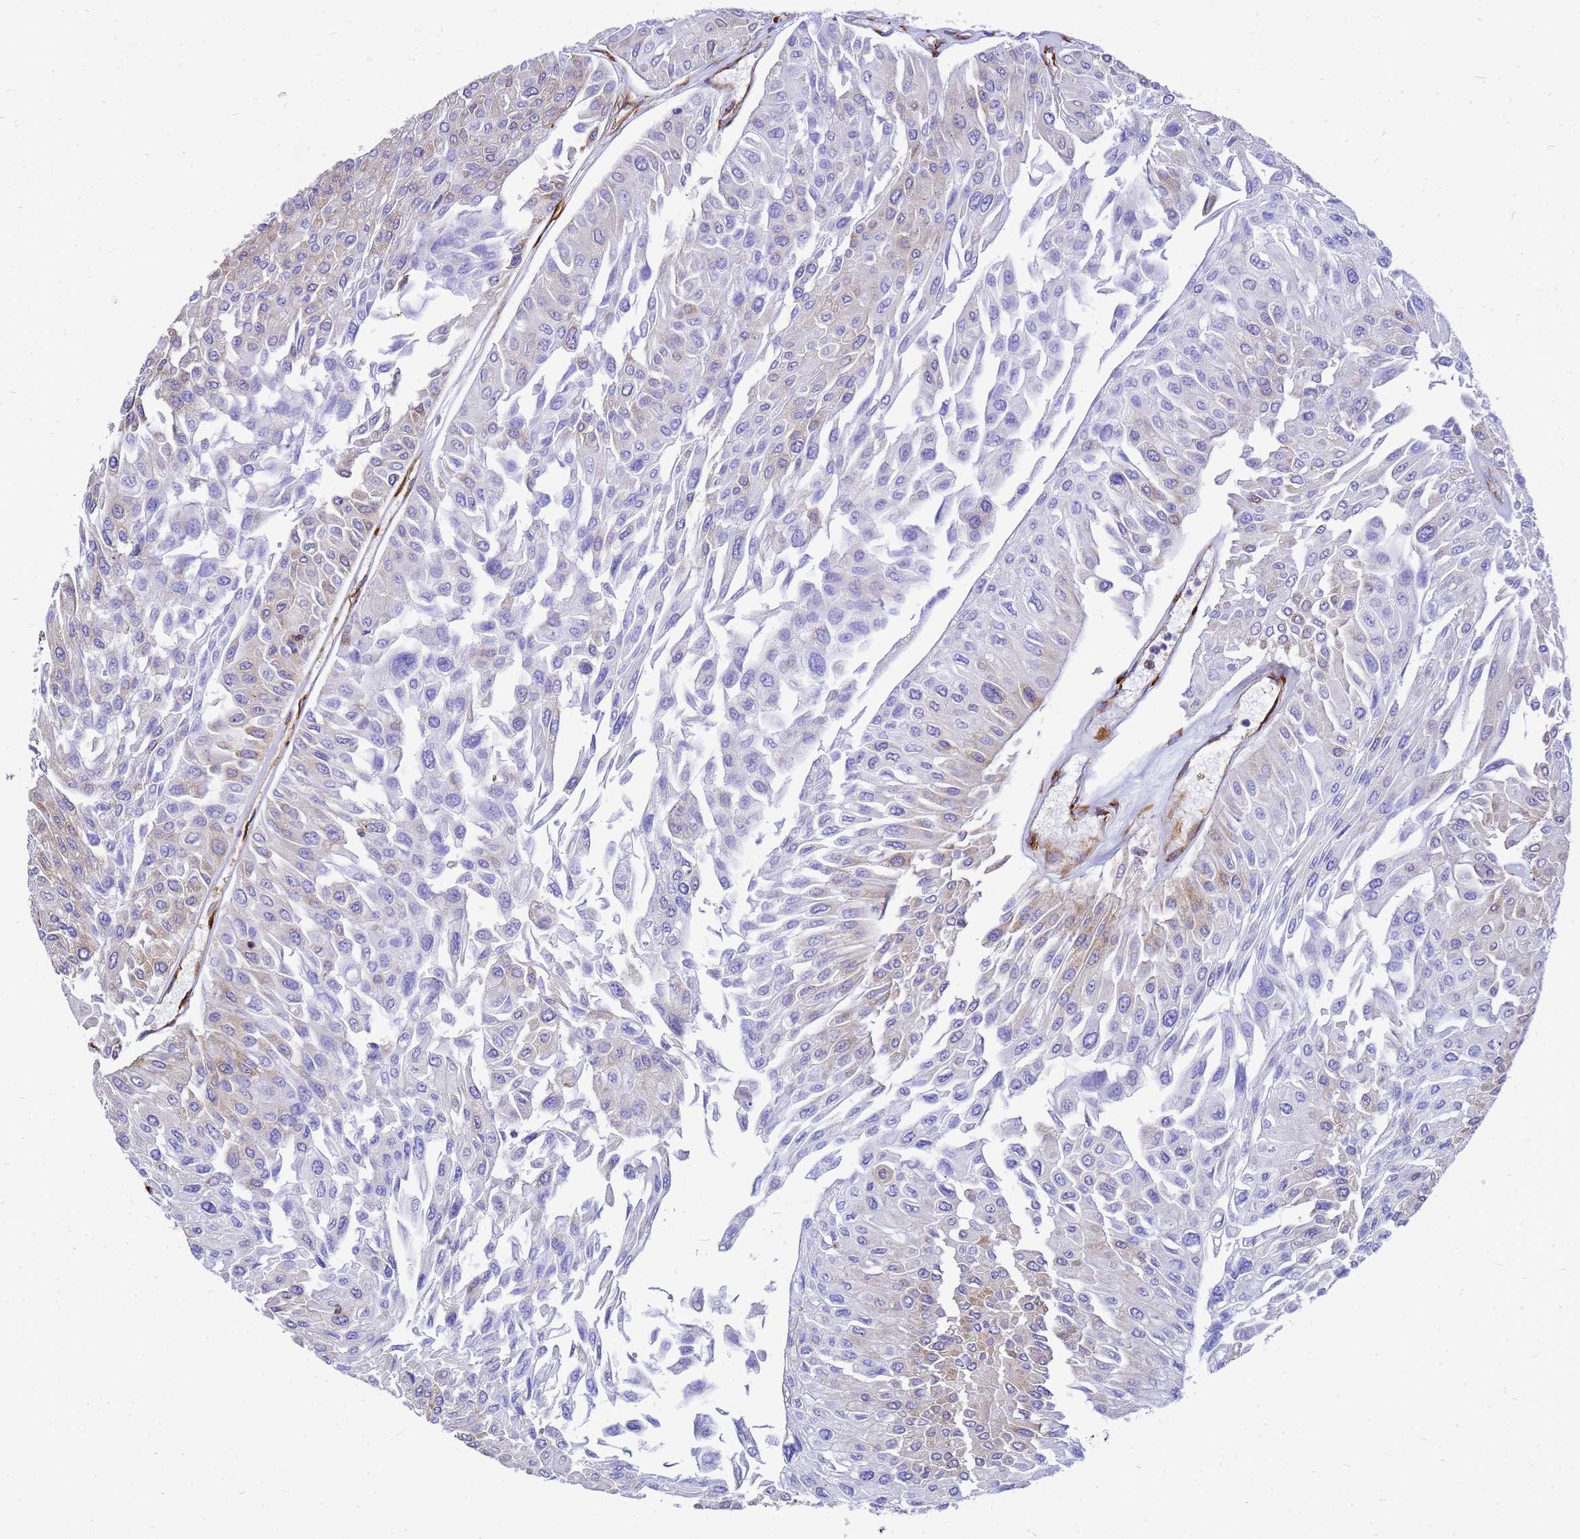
{"staining": {"intensity": "weak", "quantity": "25%-75%", "location": "cytoplasmic/membranous"}, "tissue": "urothelial cancer", "cell_type": "Tumor cells", "image_type": "cancer", "snomed": [{"axis": "morphology", "description": "Urothelial carcinoma, Low grade"}, {"axis": "topography", "description": "Urinary bladder"}], "caption": "Immunohistochemical staining of human urothelial cancer reveals weak cytoplasmic/membranous protein positivity in approximately 25%-75% of tumor cells.", "gene": "EEF1D", "patient": {"sex": "male", "age": 67}}